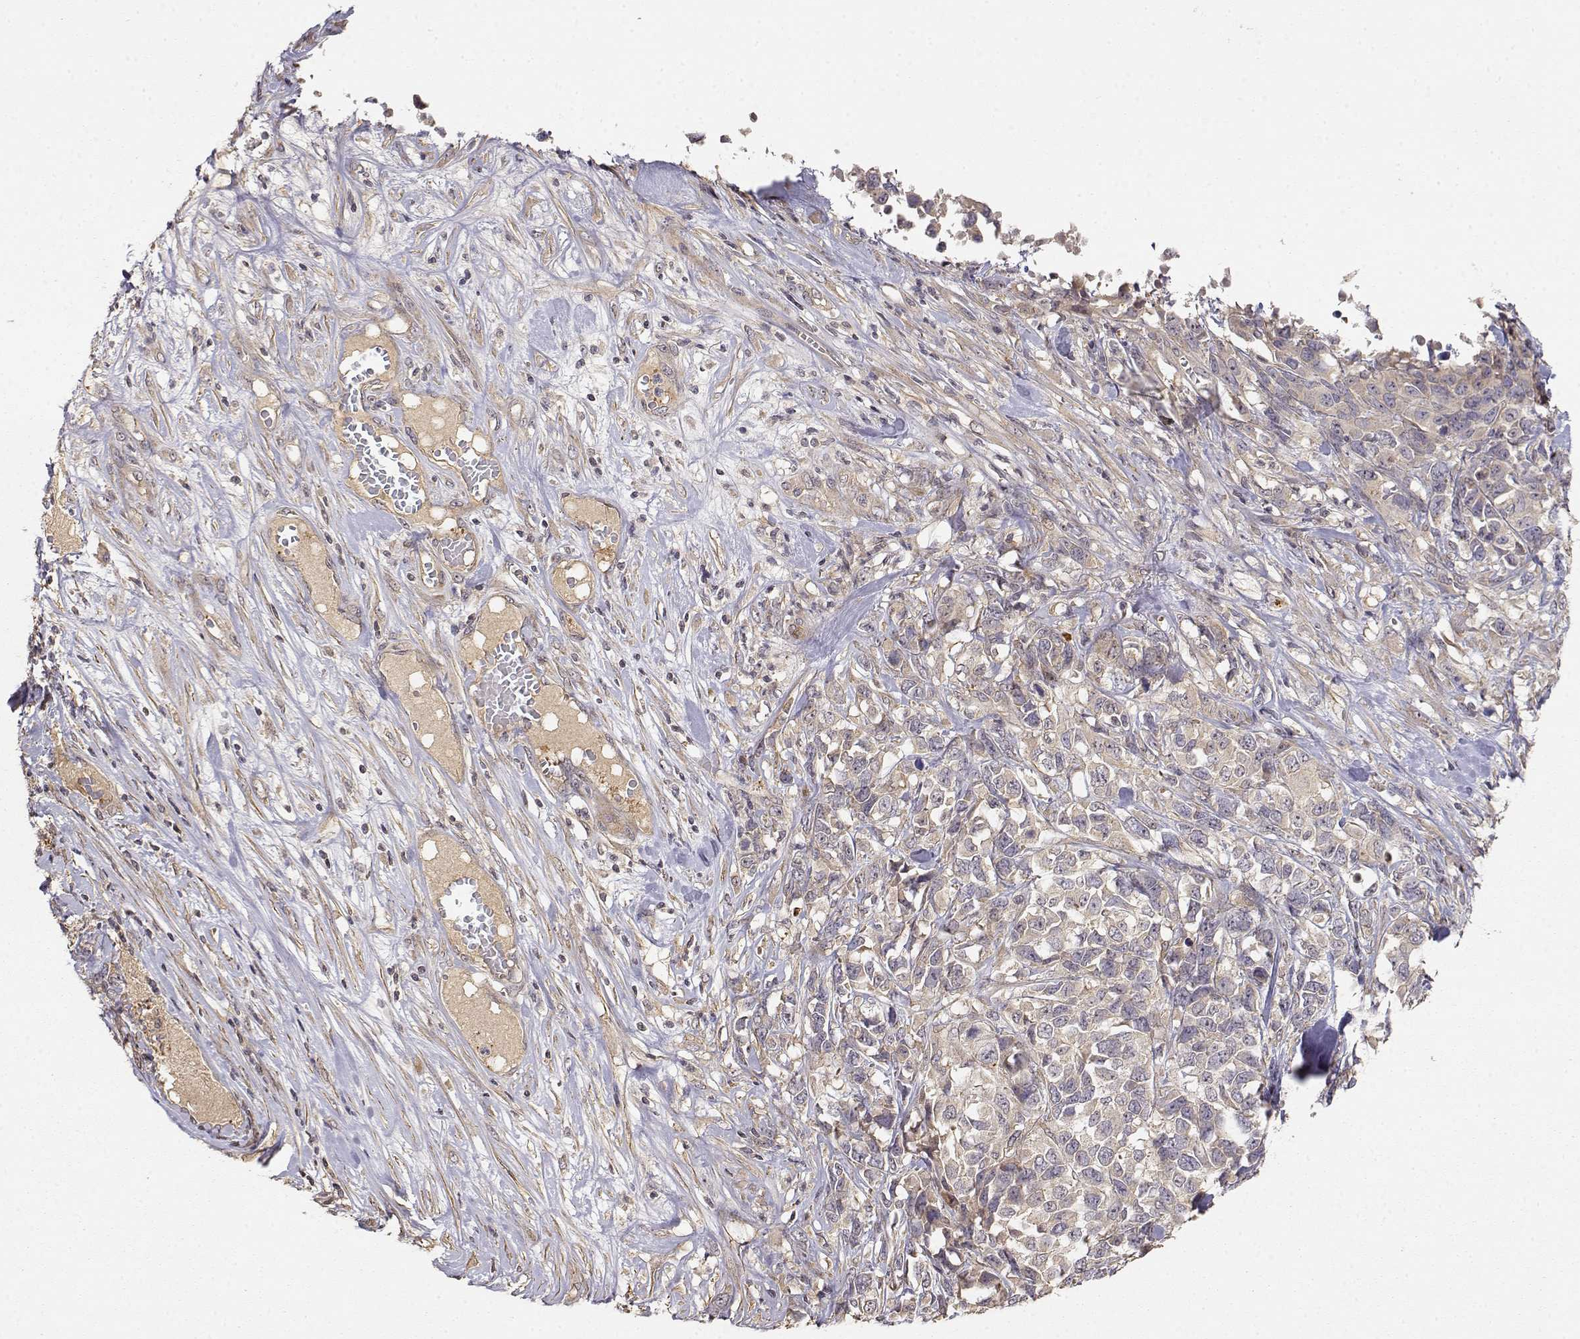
{"staining": {"intensity": "weak", "quantity": ">75%", "location": "cytoplasmic/membranous"}, "tissue": "melanoma", "cell_type": "Tumor cells", "image_type": "cancer", "snomed": [{"axis": "morphology", "description": "Malignant melanoma, Metastatic site"}, {"axis": "topography", "description": "Skin"}], "caption": "Tumor cells demonstrate weak cytoplasmic/membranous positivity in about >75% of cells in malignant melanoma (metastatic site).", "gene": "PICK1", "patient": {"sex": "male", "age": 84}}